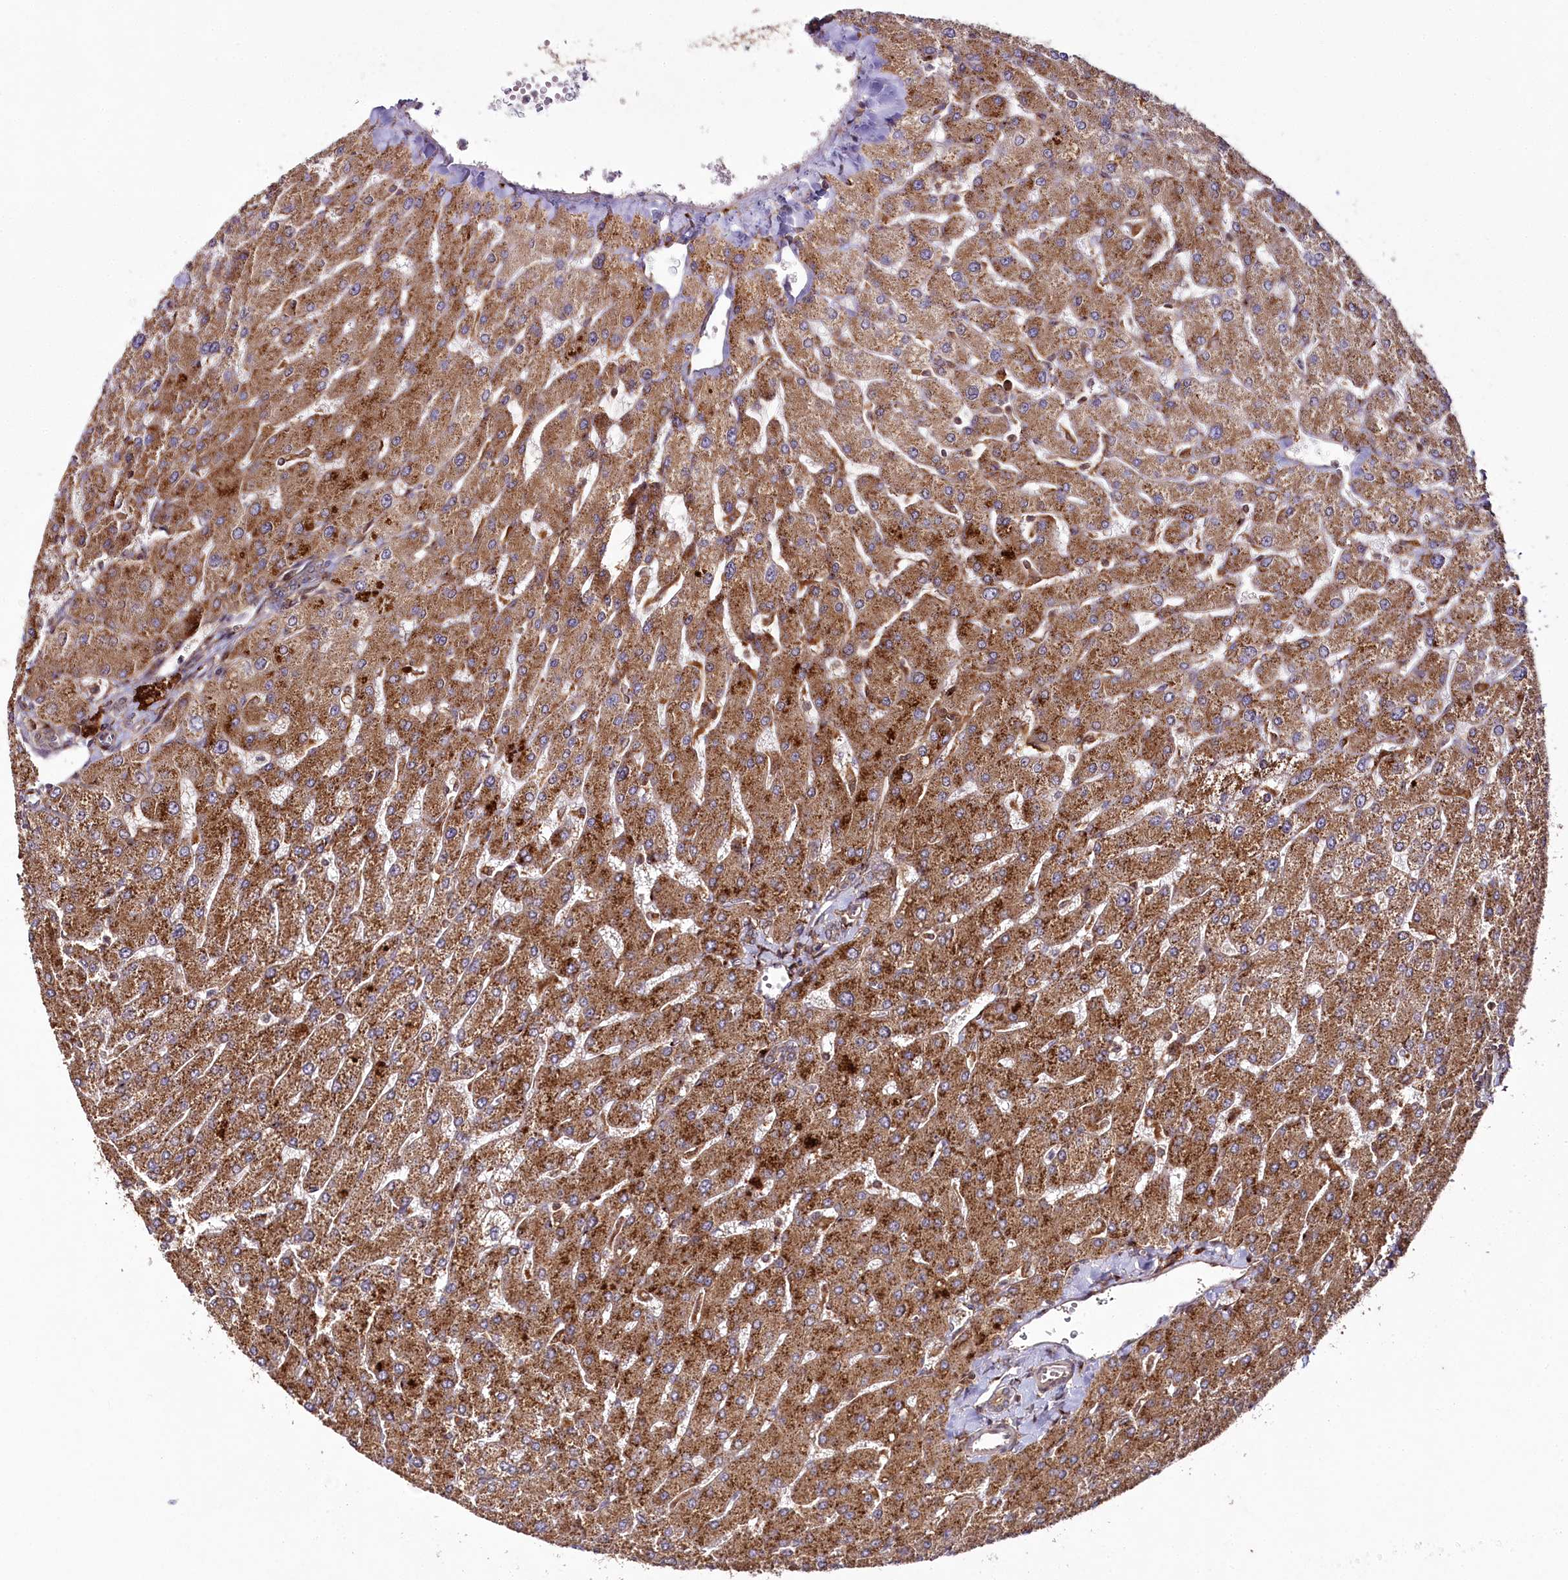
{"staining": {"intensity": "weak", "quantity": "25%-75%", "location": "cytoplasmic/membranous"}, "tissue": "liver", "cell_type": "Cholangiocytes", "image_type": "normal", "snomed": [{"axis": "morphology", "description": "Normal tissue, NOS"}, {"axis": "topography", "description": "Liver"}], "caption": "Benign liver shows weak cytoplasmic/membranous staining in approximately 25%-75% of cholangiocytes, visualized by immunohistochemistry. (Stains: DAB (3,3'-diaminobenzidine) in brown, nuclei in blue, Microscopy: brightfield microscopy at high magnification).", "gene": "COPG1", "patient": {"sex": "male", "age": 55}}